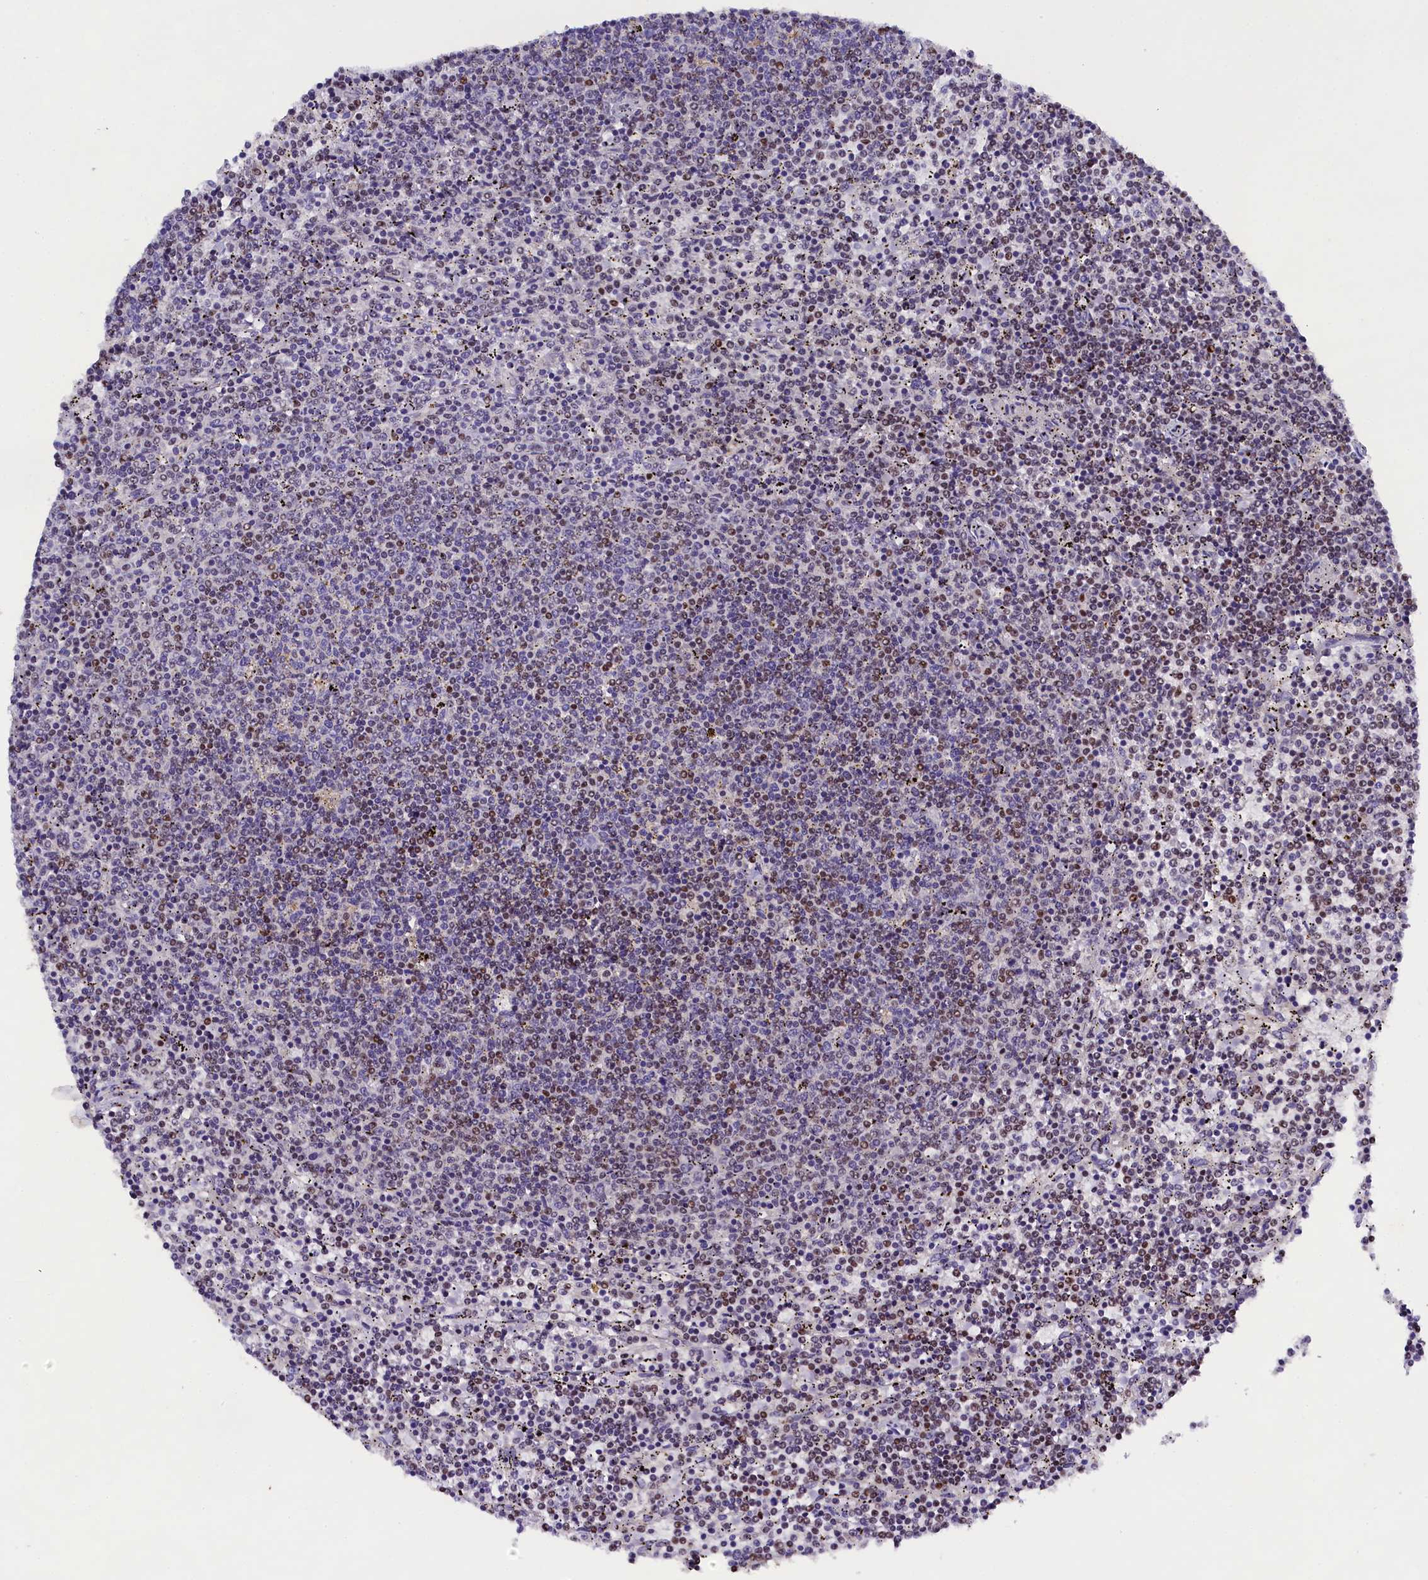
{"staining": {"intensity": "weak", "quantity": "<25%", "location": "nuclear"}, "tissue": "lymphoma", "cell_type": "Tumor cells", "image_type": "cancer", "snomed": [{"axis": "morphology", "description": "Malignant lymphoma, non-Hodgkin's type, Low grade"}, {"axis": "topography", "description": "Spleen"}], "caption": "IHC micrograph of malignant lymphoma, non-Hodgkin's type (low-grade) stained for a protein (brown), which demonstrates no staining in tumor cells.", "gene": "SP4", "patient": {"sex": "female", "age": 50}}